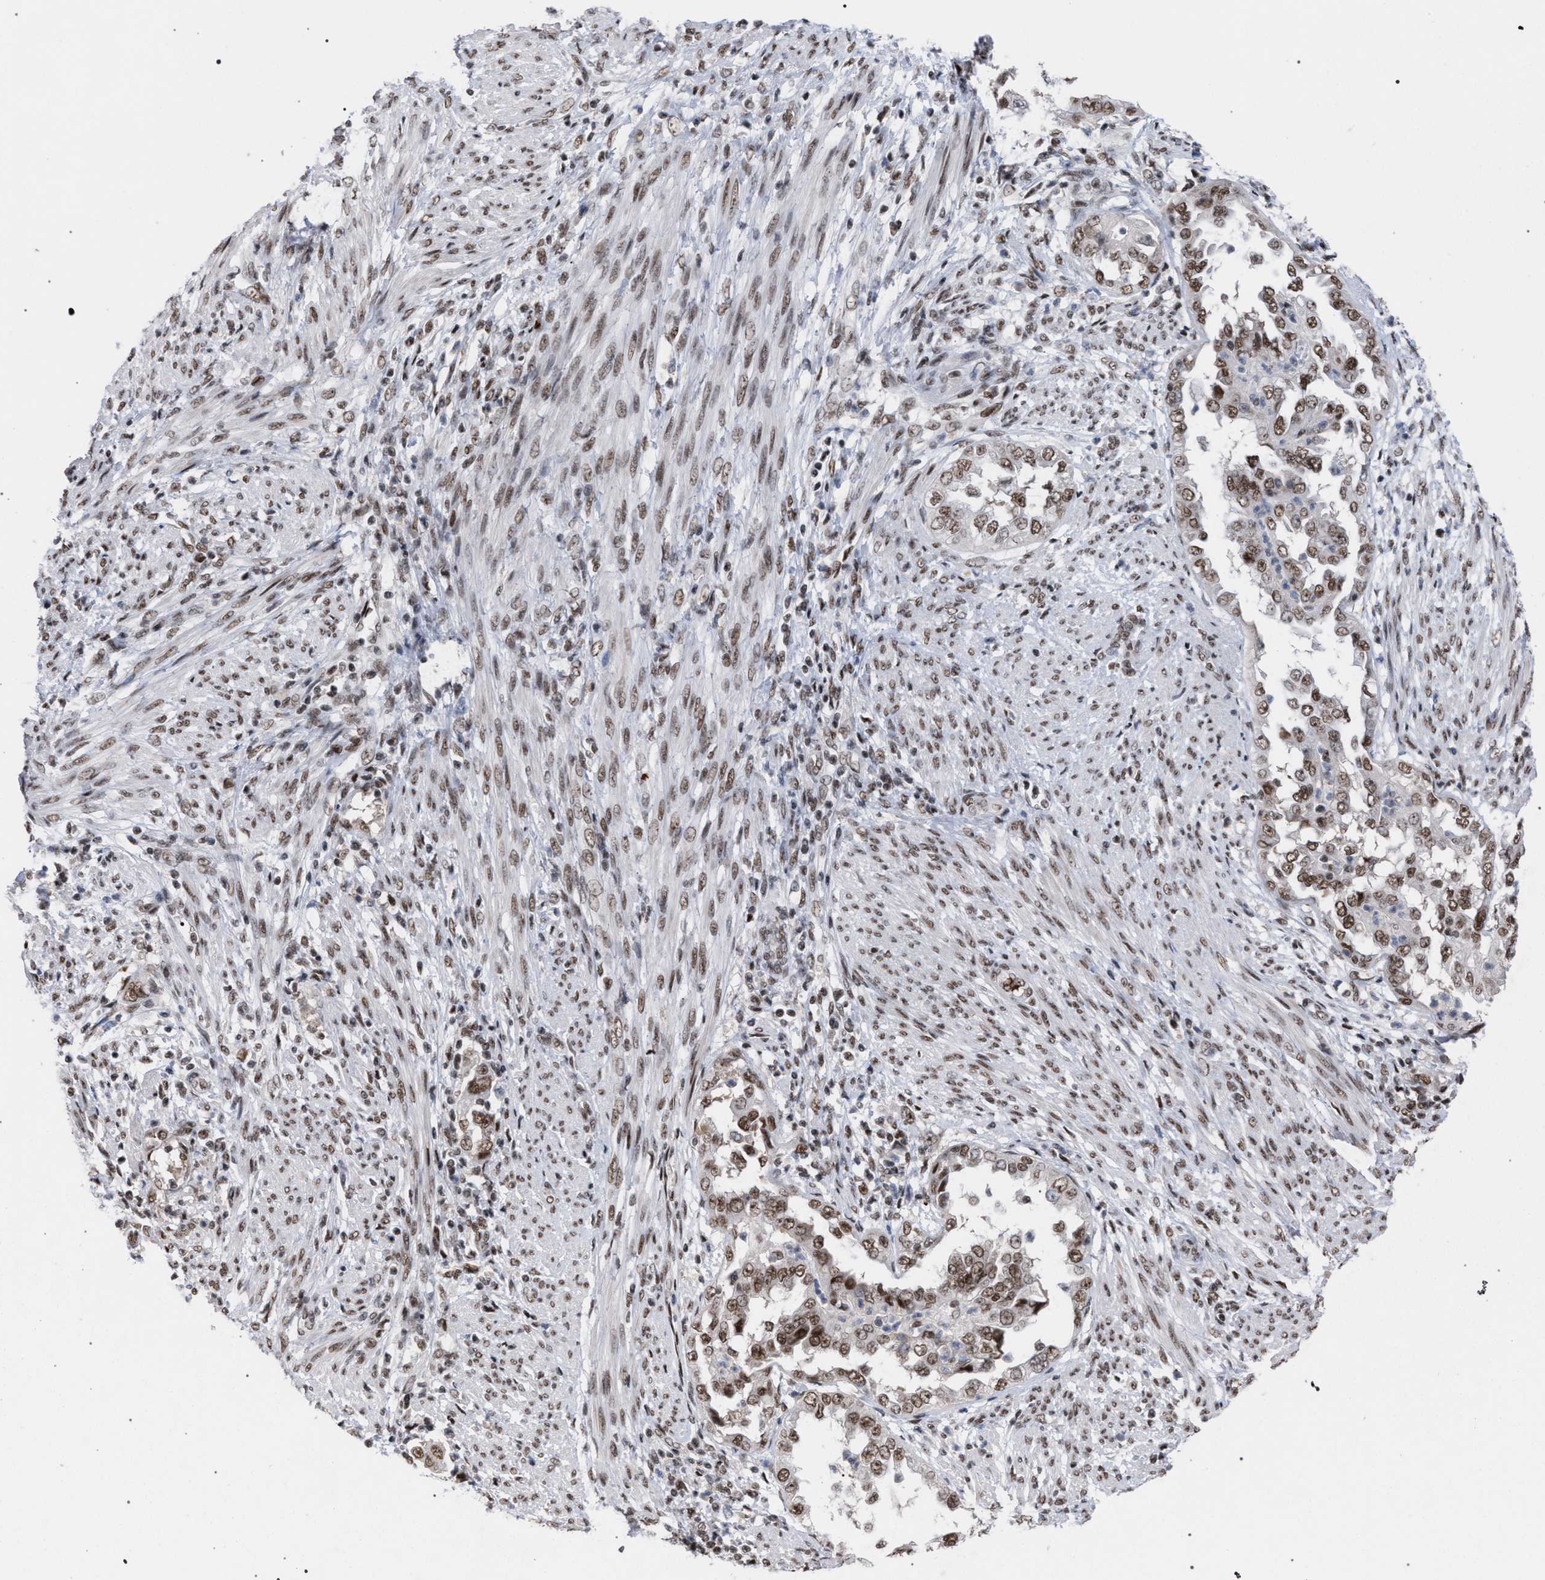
{"staining": {"intensity": "moderate", "quantity": ">75%", "location": "nuclear"}, "tissue": "endometrial cancer", "cell_type": "Tumor cells", "image_type": "cancer", "snomed": [{"axis": "morphology", "description": "Adenocarcinoma, NOS"}, {"axis": "topography", "description": "Endometrium"}], "caption": "Tumor cells demonstrate medium levels of moderate nuclear staining in approximately >75% of cells in endometrial adenocarcinoma. (DAB (3,3'-diaminobenzidine) IHC with brightfield microscopy, high magnification).", "gene": "SCAF4", "patient": {"sex": "female", "age": 85}}